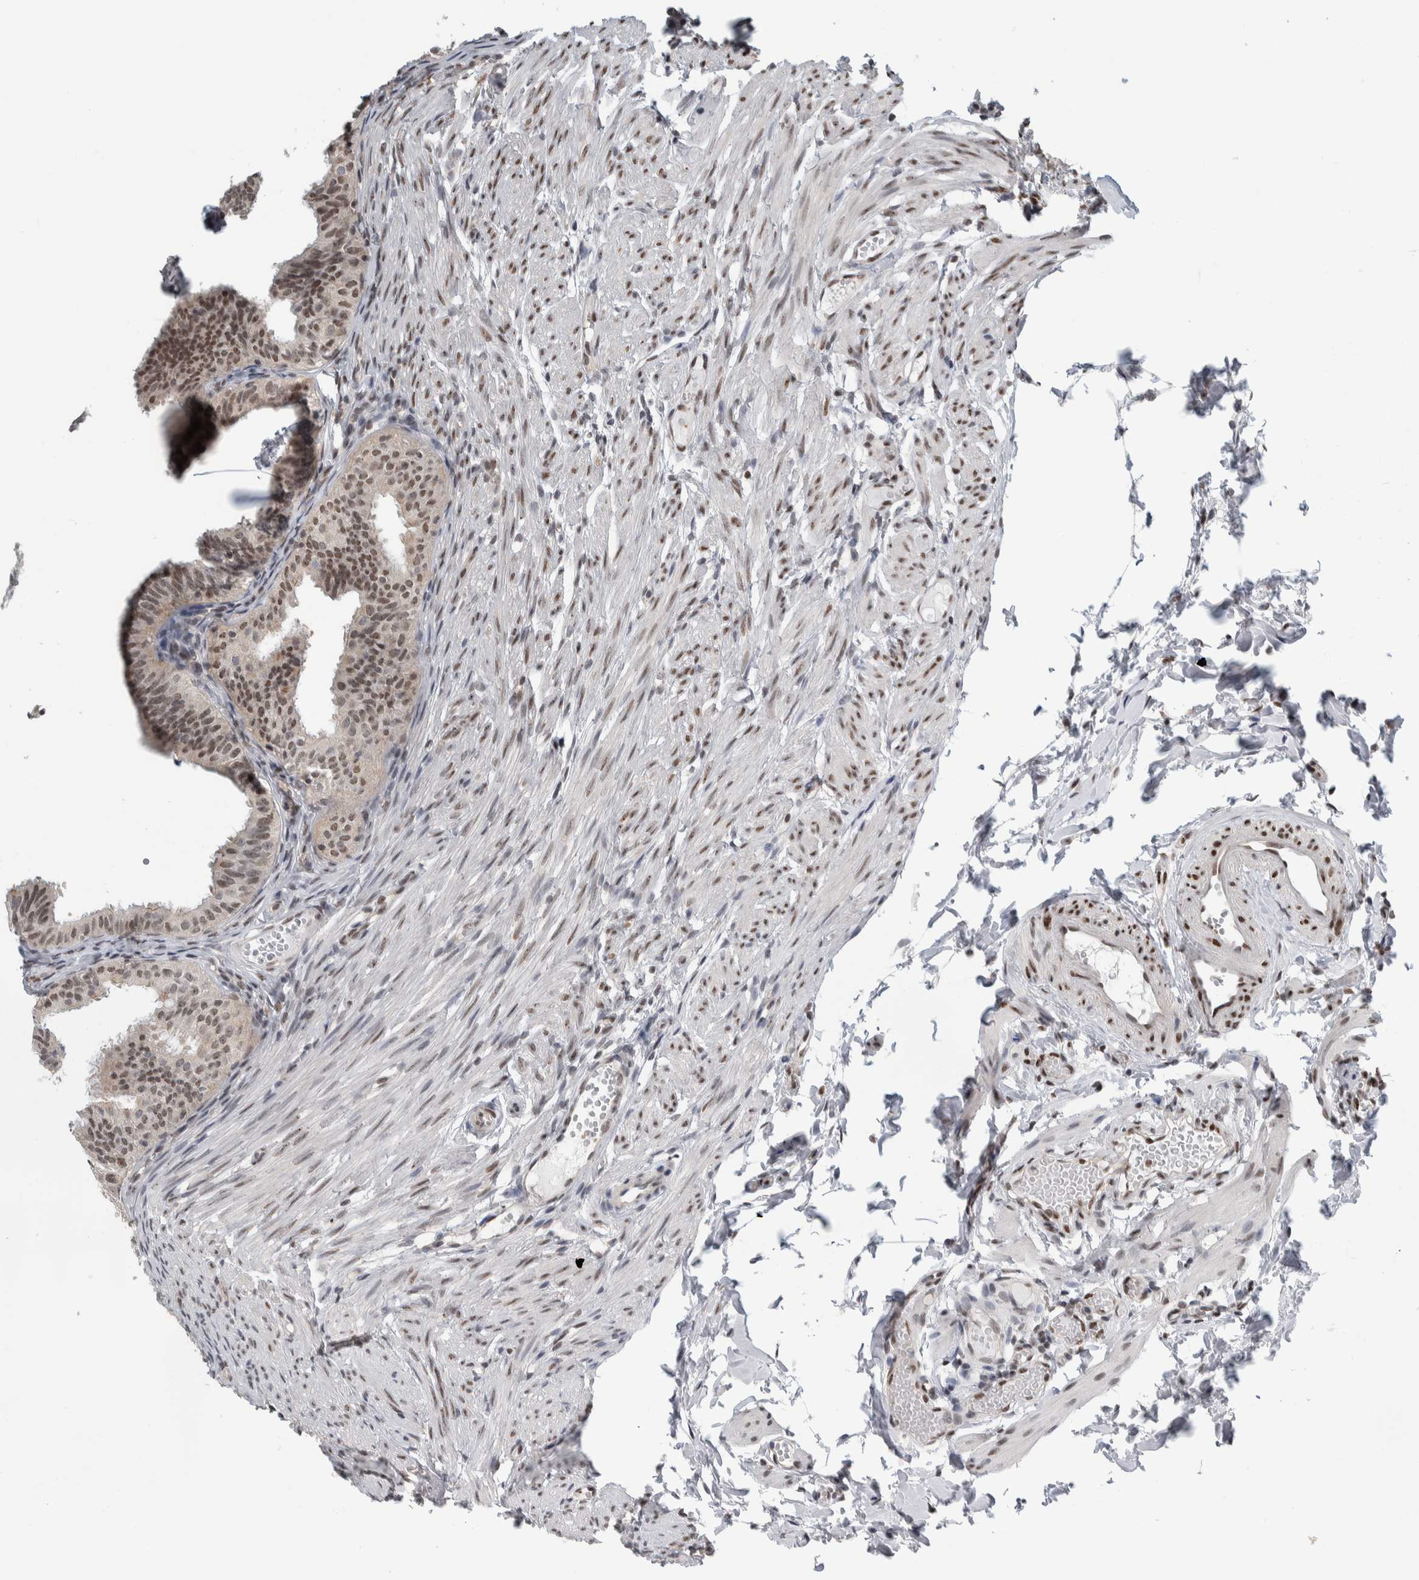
{"staining": {"intensity": "weak", "quantity": "25%-75%", "location": "nuclear"}, "tissue": "fallopian tube", "cell_type": "Glandular cells", "image_type": "normal", "snomed": [{"axis": "morphology", "description": "Normal tissue, NOS"}, {"axis": "topography", "description": "Fallopian tube"}], "caption": "This is a photomicrograph of immunohistochemistry (IHC) staining of unremarkable fallopian tube, which shows weak staining in the nuclear of glandular cells.", "gene": "TAX1BP1", "patient": {"sex": "female", "age": 35}}